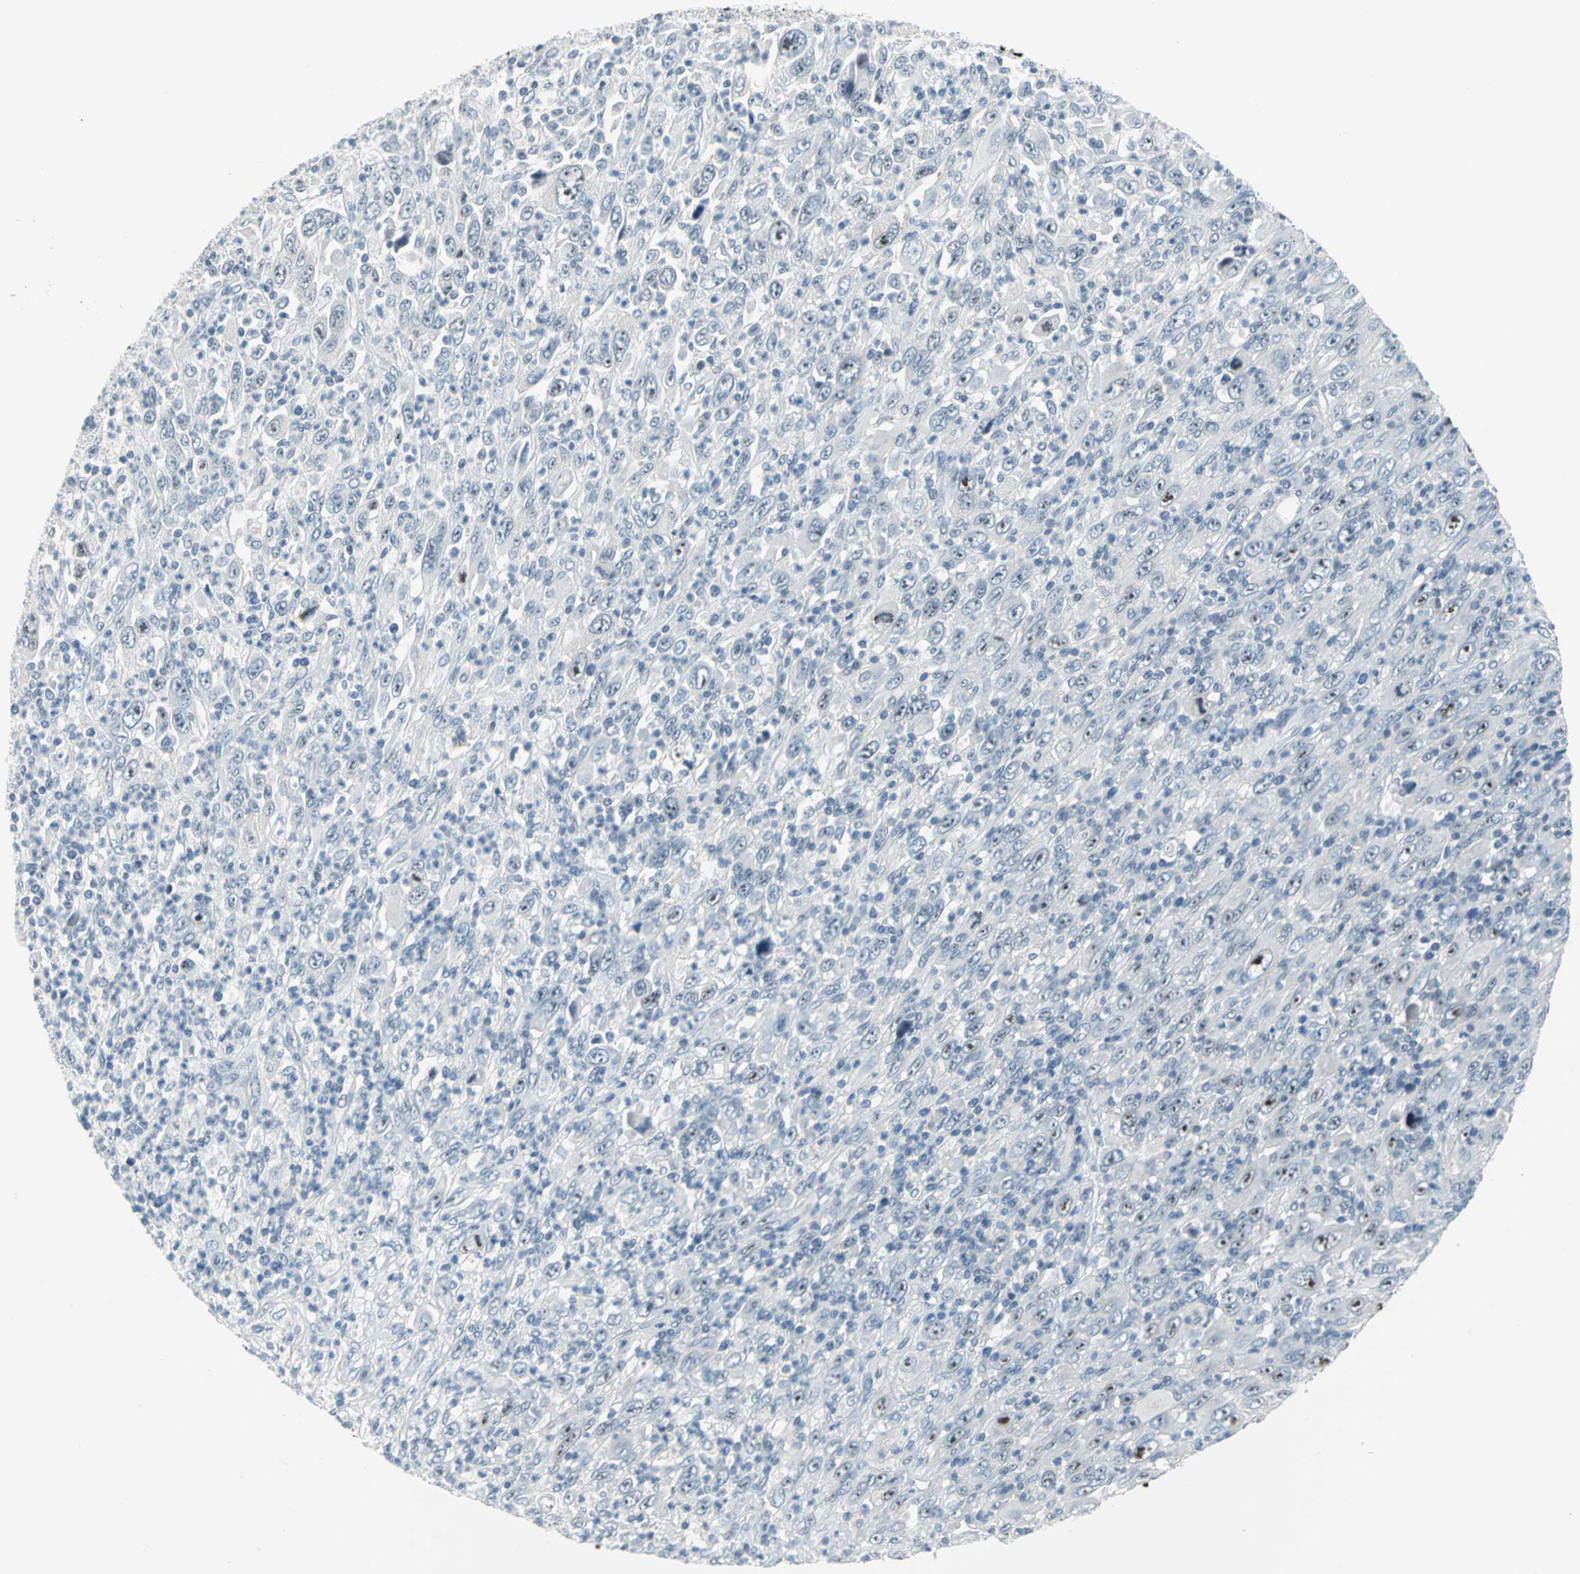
{"staining": {"intensity": "strong", "quantity": "<25%", "location": "nuclear"}, "tissue": "melanoma", "cell_type": "Tumor cells", "image_type": "cancer", "snomed": [{"axis": "morphology", "description": "Malignant melanoma, Metastatic site"}, {"axis": "topography", "description": "Skin"}], "caption": "IHC micrograph of human melanoma stained for a protein (brown), which exhibits medium levels of strong nuclear staining in approximately <25% of tumor cells.", "gene": "MYBBP1A", "patient": {"sex": "female", "age": 56}}